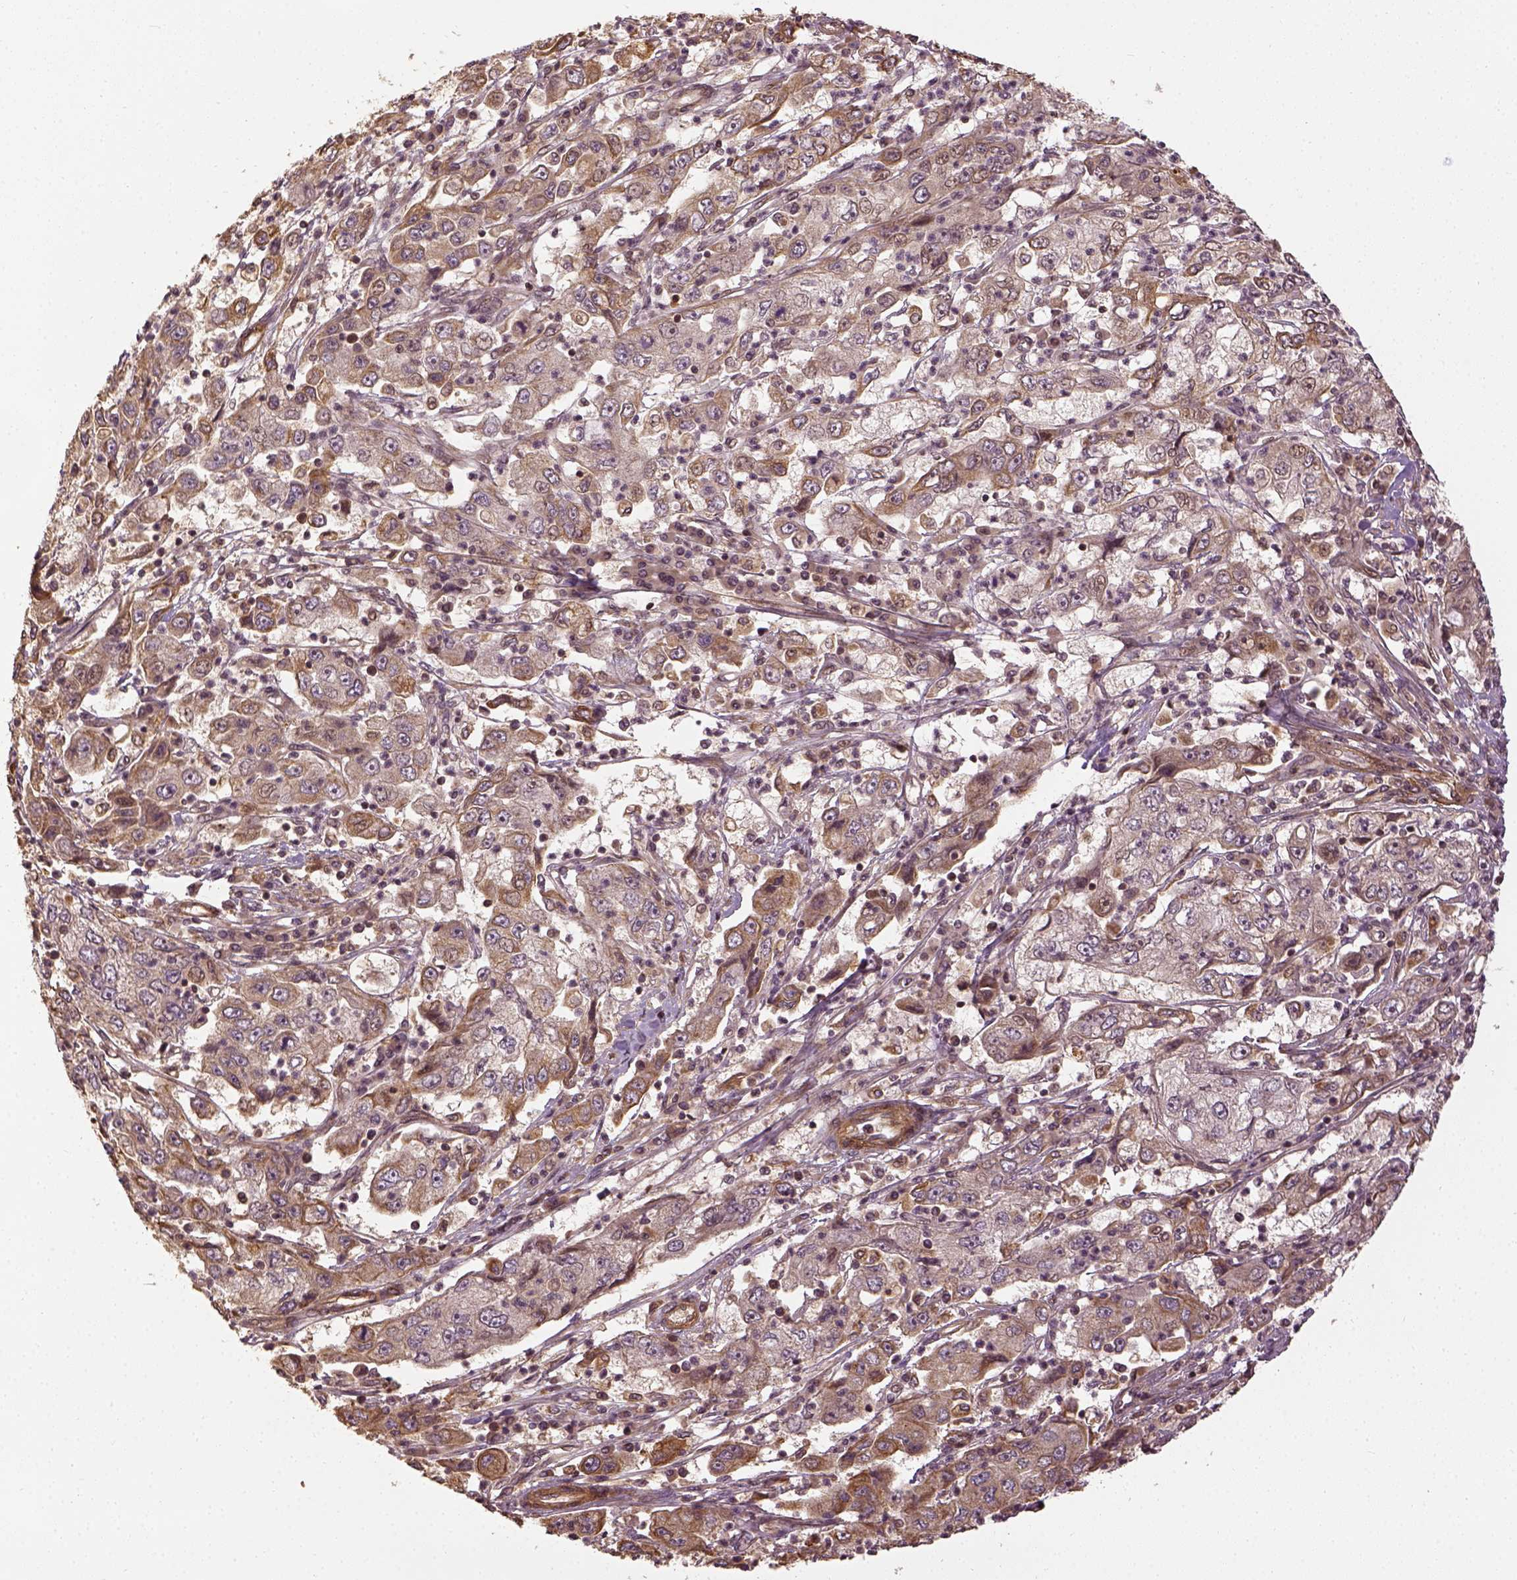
{"staining": {"intensity": "moderate", "quantity": "25%-75%", "location": "cytoplasmic/membranous"}, "tissue": "cervical cancer", "cell_type": "Tumor cells", "image_type": "cancer", "snomed": [{"axis": "morphology", "description": "Squamous cell carcinoma, NOS"}, {"axis": "topography", "description": "Cervix"}], "caption": "Squamous cell carcinoma (cervical) stained for a protein (brown) reveals moderate cytoplasmic/membranous positive staining in approximately 25%-75% of tumor cells.", "gene": "VEGFA", "patient": {"sex": "female", "age": 36}}